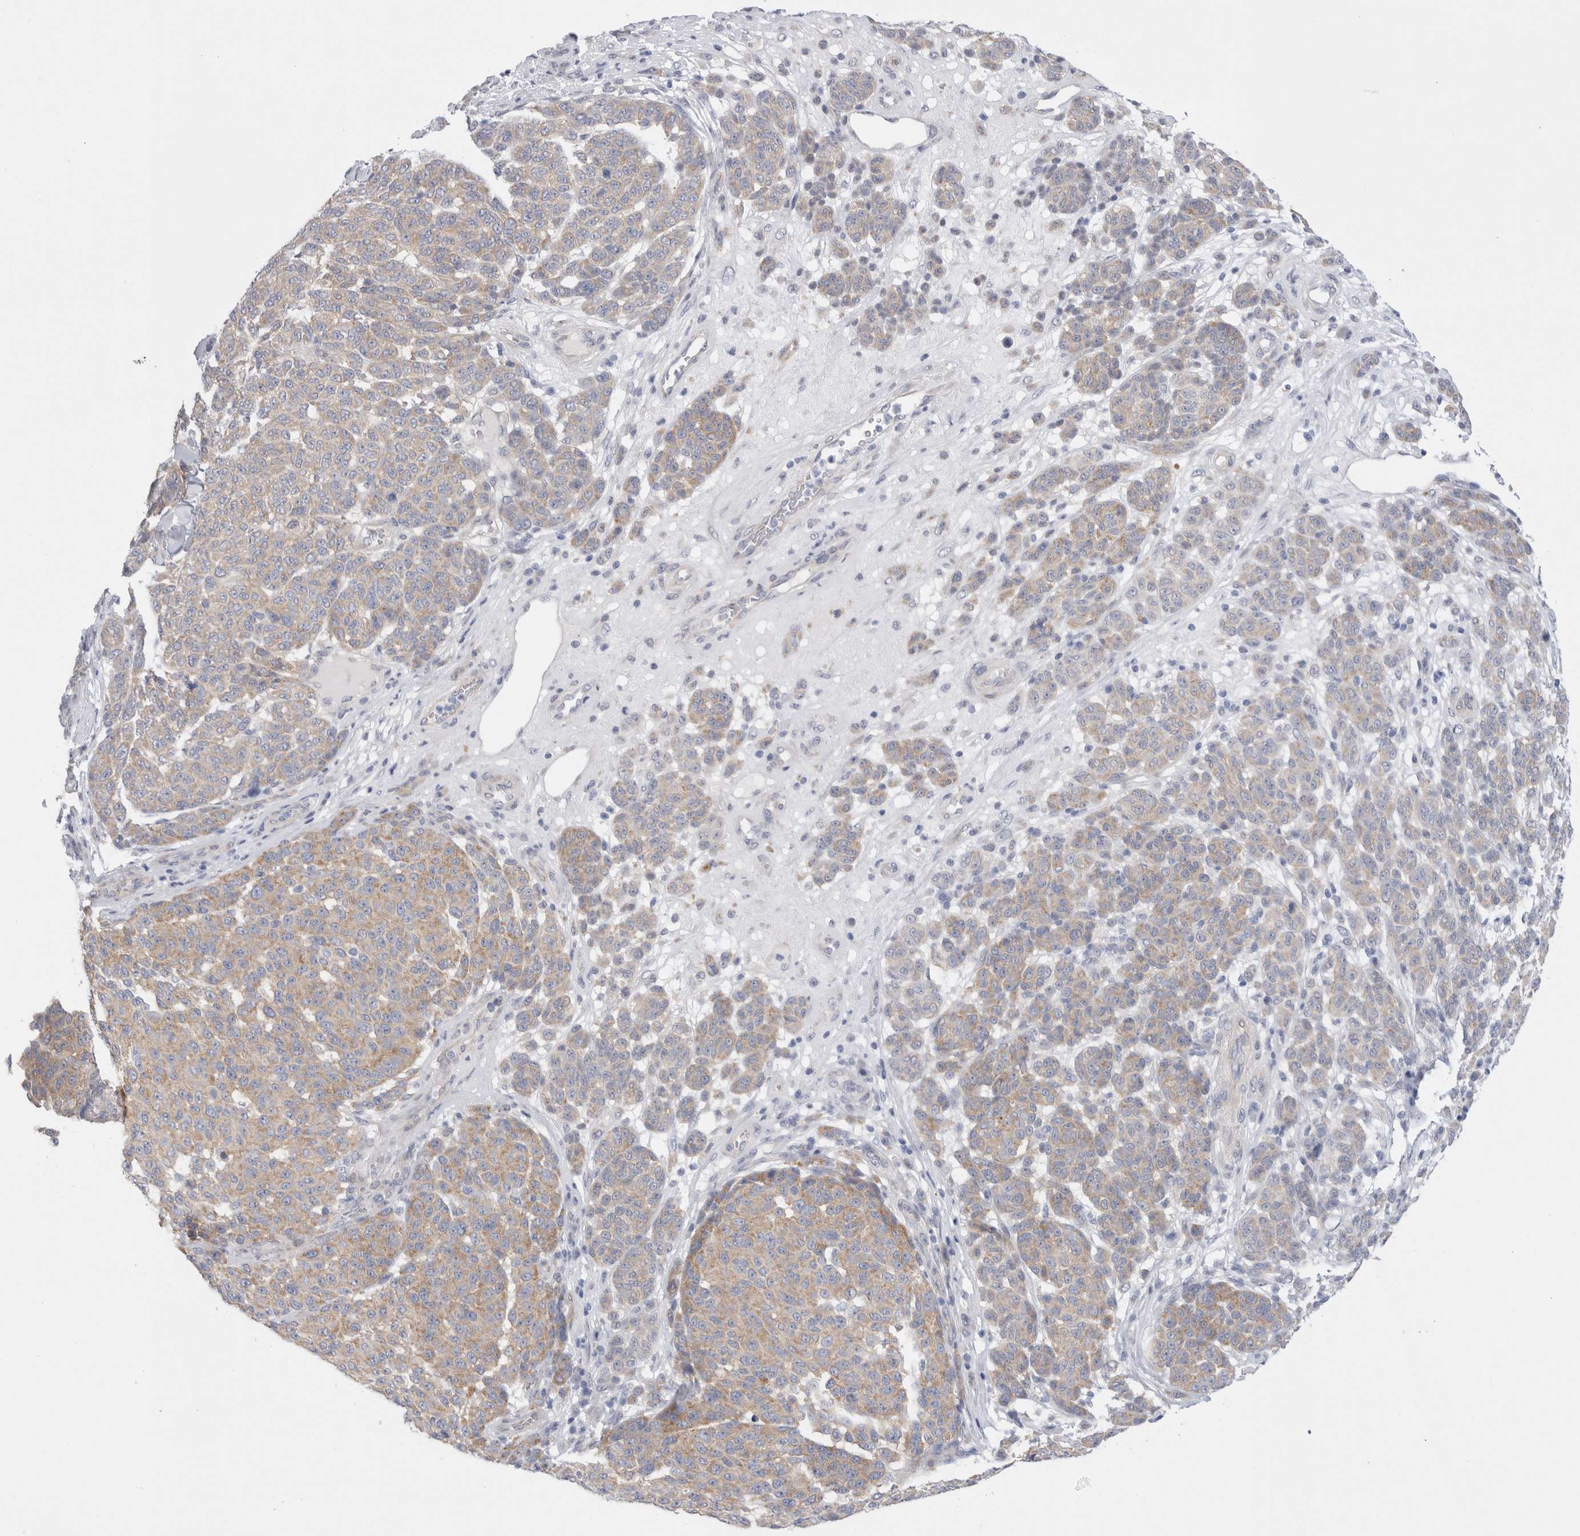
{"staining": {"intensity": "weak", "quantity": "<25%", "location": "cytoplasmic/membranous"}, "tissue": "melanoma", "cell_type": "Tumor cells", "image_type": "cancer", "snomed": [{"axis": "morphology", "description": "Malignant melanoma, NOS"}, {"axis": "topography", "description": "Skin"}], "caption": "There is no significant expression in tumor cells of malignant melanoma.", "gene": "WIPF2", "patient": {"sex": "male", "age": 59}}